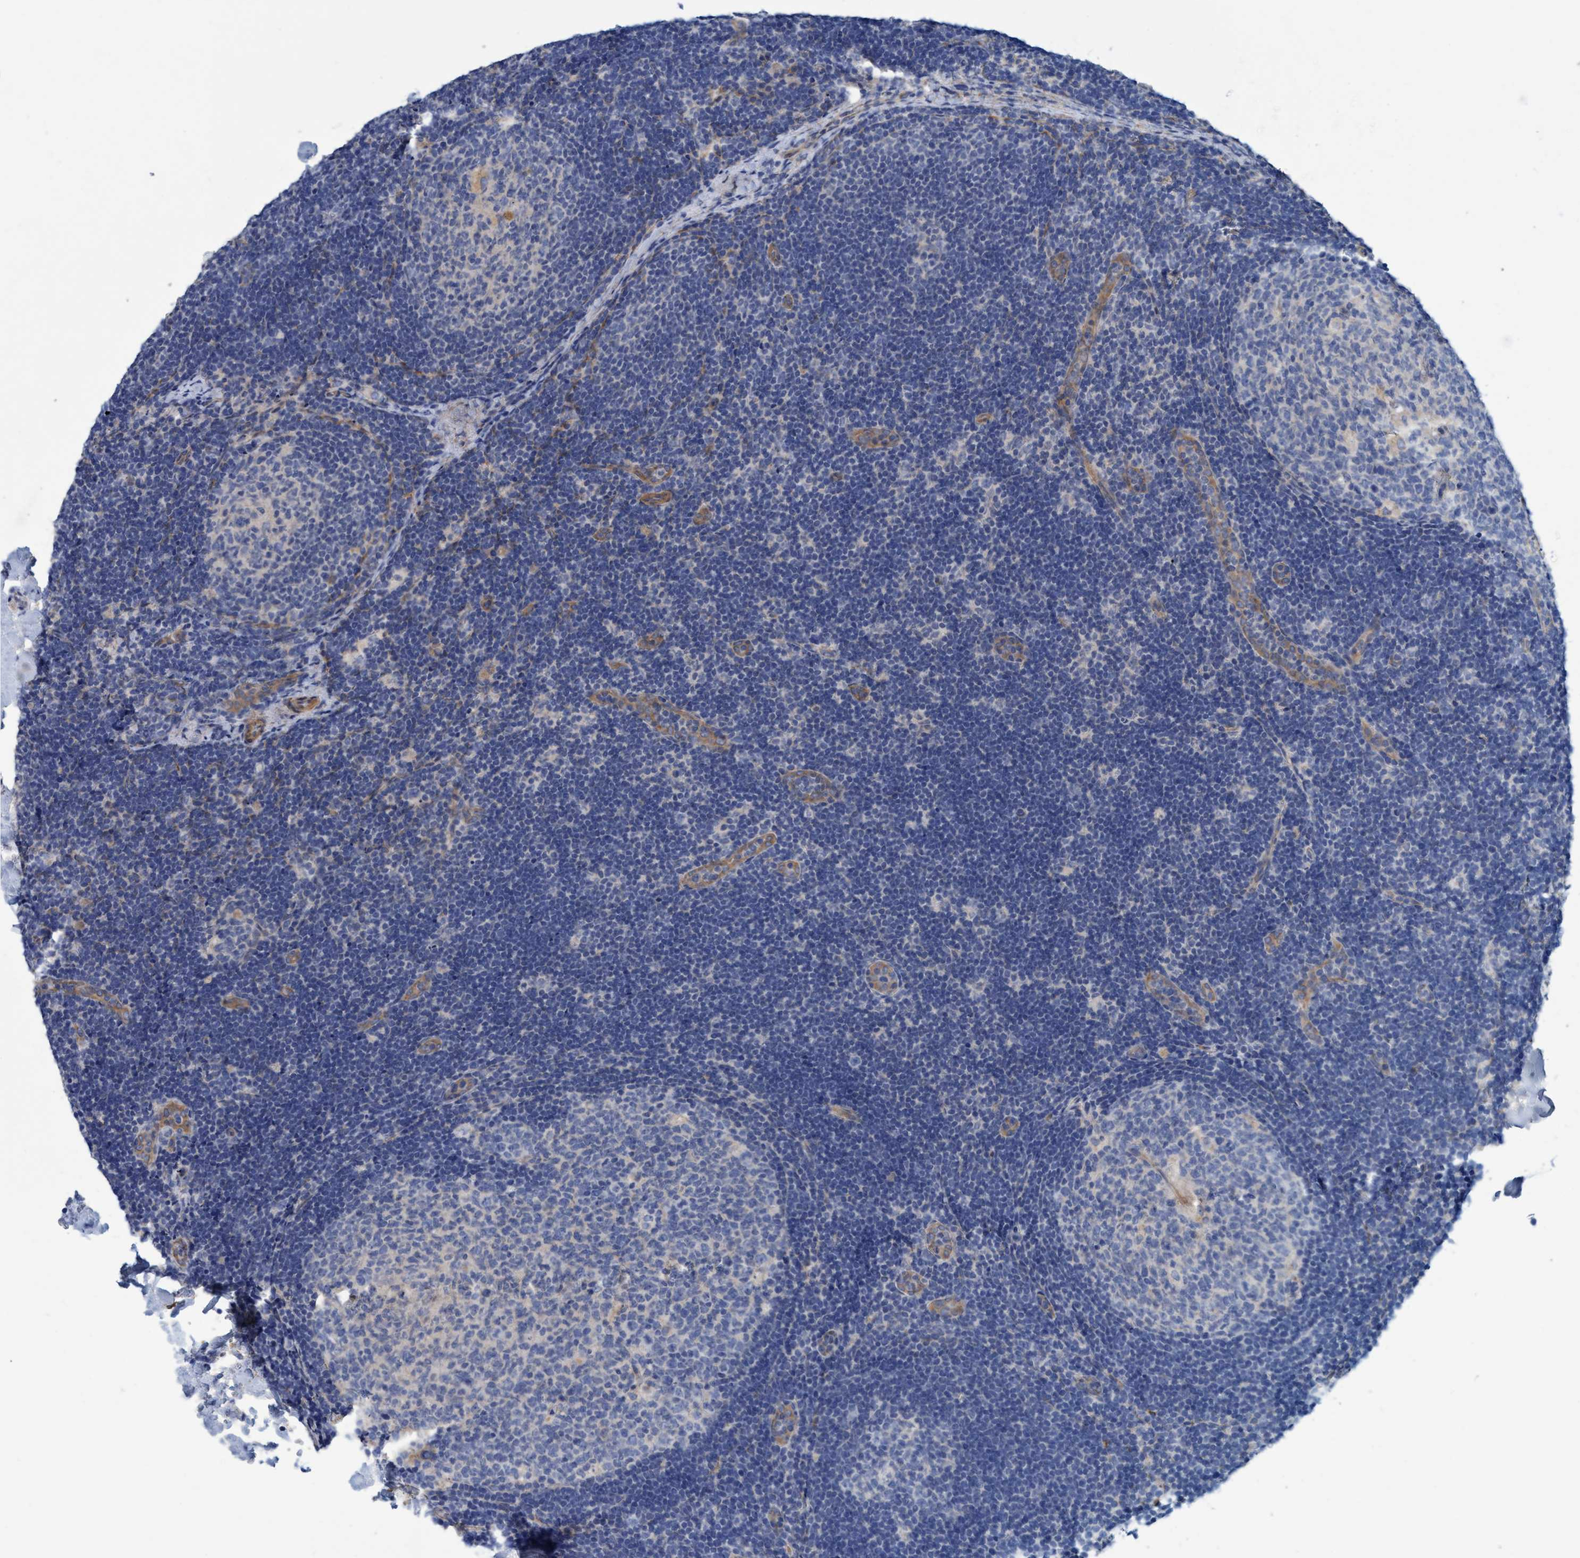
{"staining": {"intensity": "negative", "quantity": "none", "location": "none"}, "tissue": "lymph node", "cell_type": "Germinal center cells", "image_type": "normal", "snomed": [{"axis": "morphology", "description": "Normal tissue, NOS"}, {"axis": "topography", "description": "Lymph node"}], "caption": "Immunohistochemistry (IHC) histopathology image of unremarkable lymph node: human lymph node stained with DAB reveals no significant protein expression in germinal center cells.", "gene": "GULP1", "patient": {"sex": "female", "age": 14}}